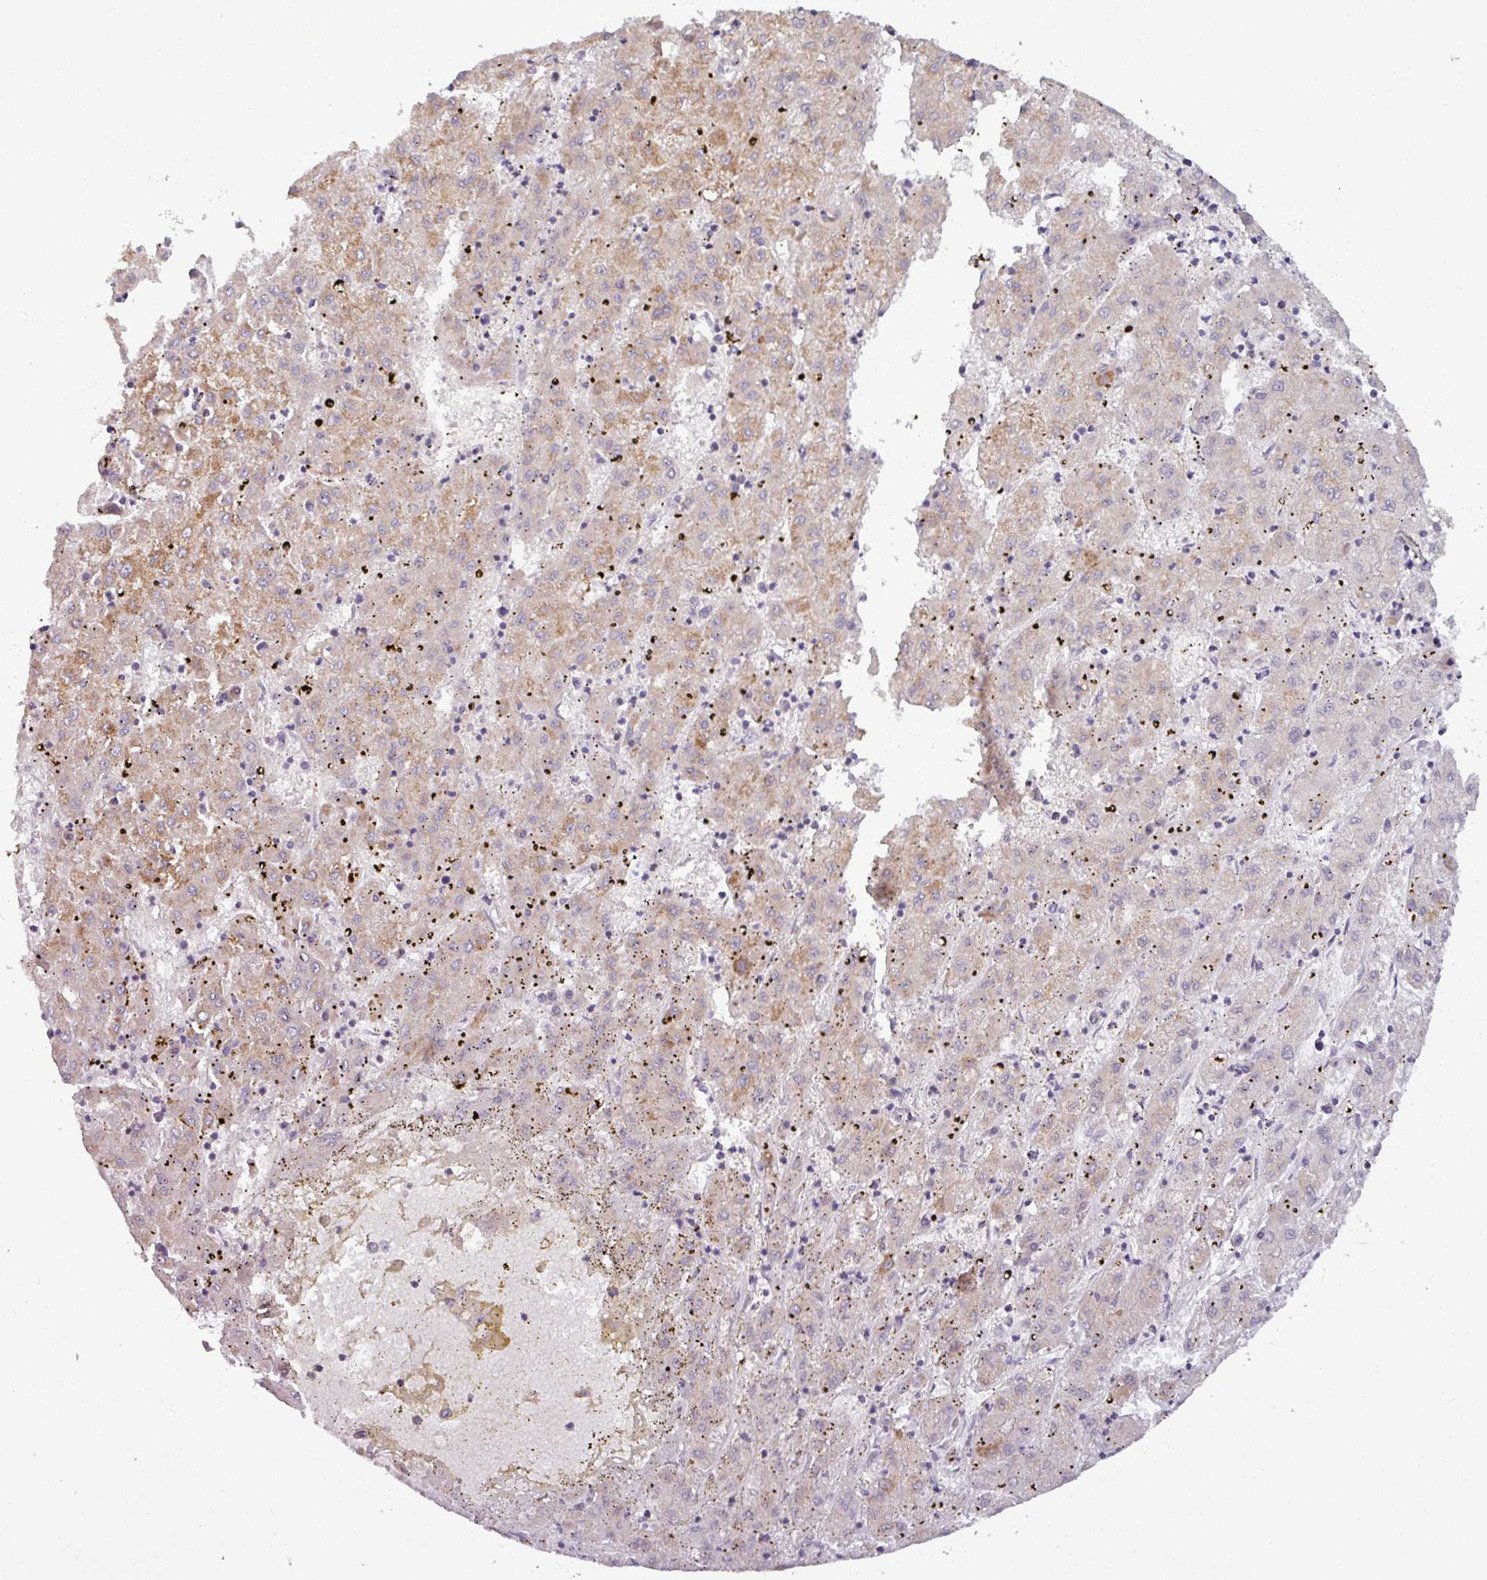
{"staining": {"intensity": "moderate", "quantity": "25%-75%", "location": "cytoplasmic/membranous"}, "tissue": "liver cancer", "cell_type": "Tumor cells", "image_type": "cancer", "snomed": [{"axis": "morphology", "description": "Carcinoma, Hepatocellular, NOS"}, {"axis": "topography", "description": "Liver"}], "caption": "Liver cancer (hepatocellular carcinoma) was stained to show a protein in brown. There is medium levels of moderate cytoplasmic/membranous staining in approximately 25%-75% of tumor cells.", "gene": "OGFOD3", "patient": {"sex": "male", "age": 72}}